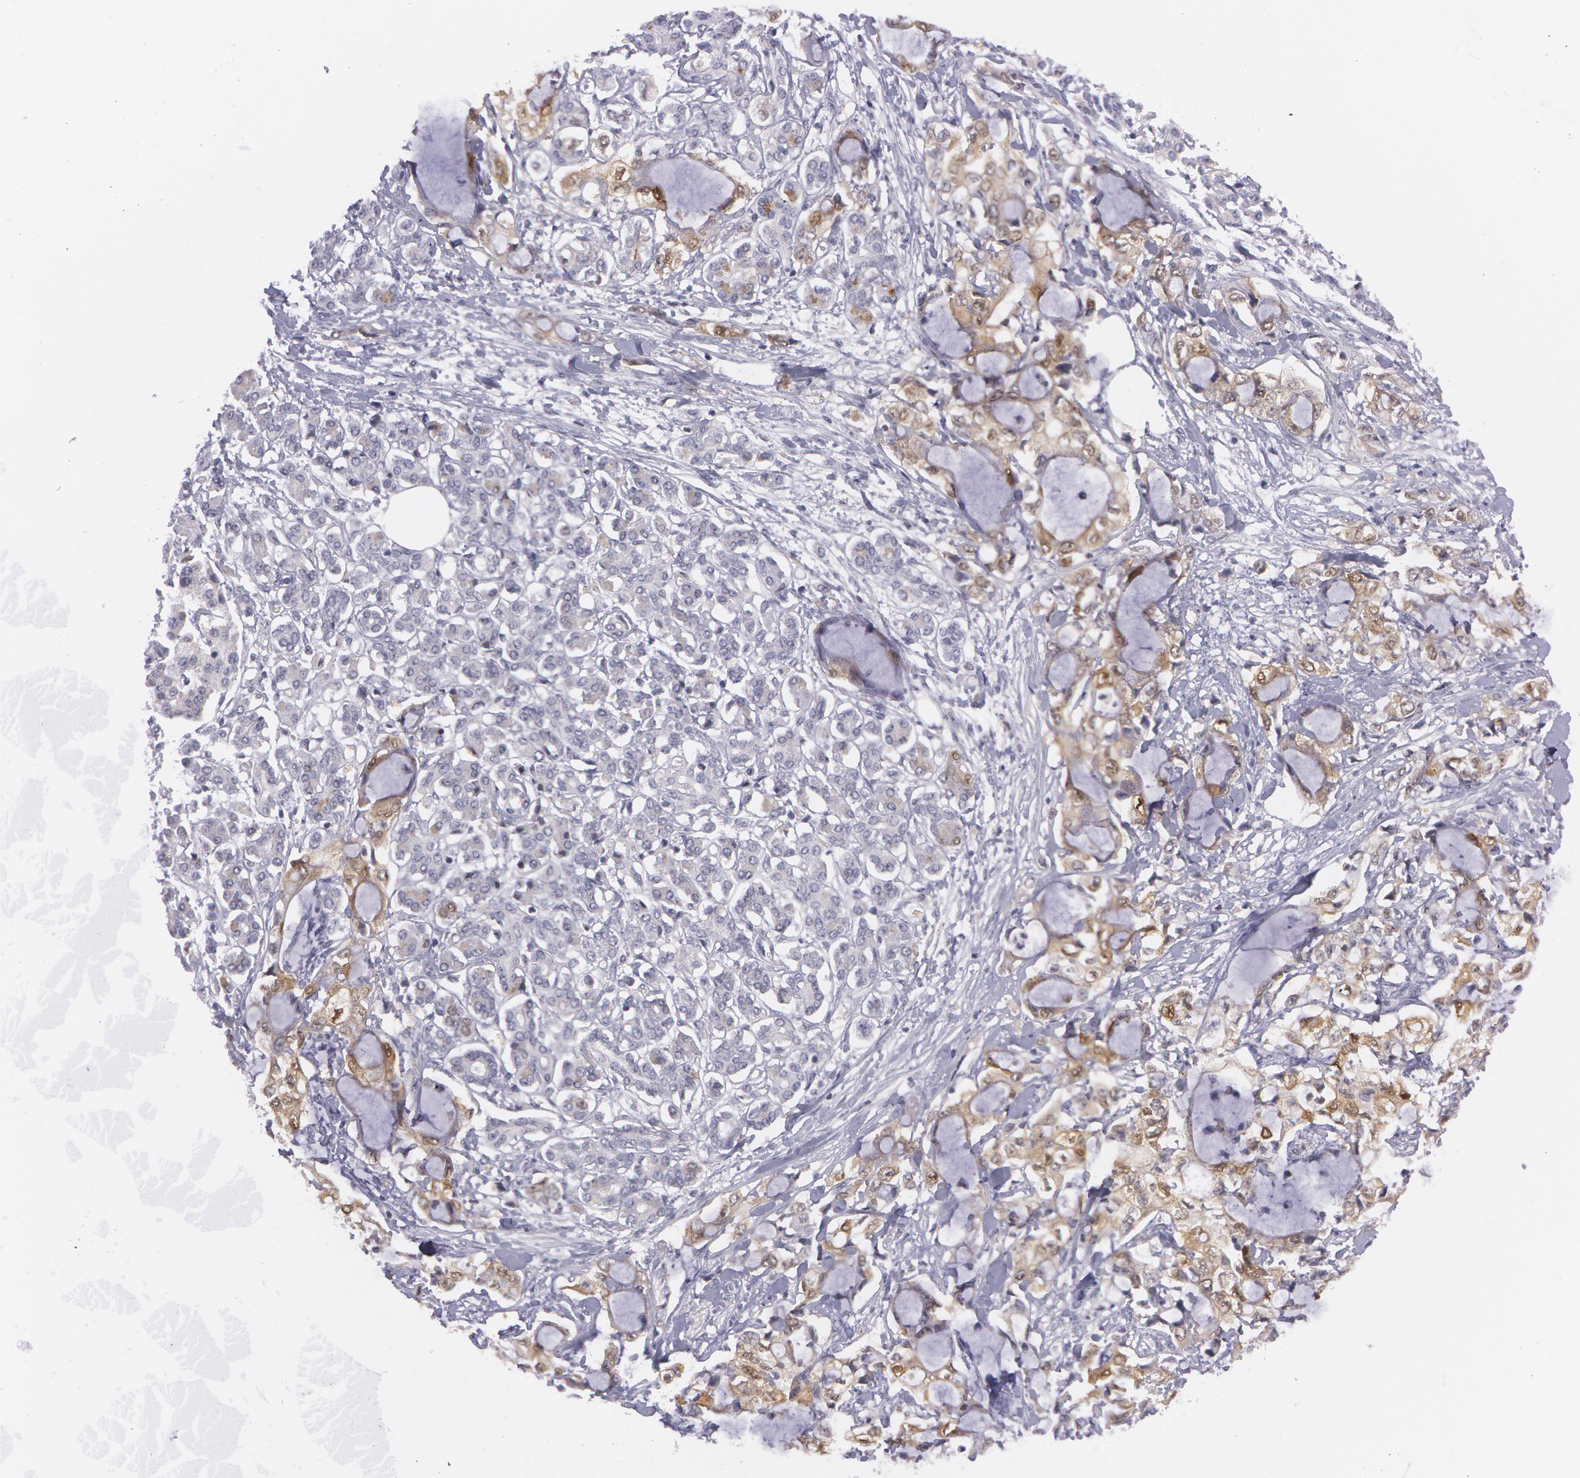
{"staining": {"intensity": "weak", "quantity": "<25%", "location": "cytoplasmic/membranous"}, "tissue": "pancreatic cancer", "cell_type": "Tumor cells", "image_type": "cancer", "snomed": [{"axis": "morphology", "description": "Adenocarcinoma, NOS"}, {"axis": "topography", "description": "Pancreas"}], "caption": "A micrograph of human pancreatic adenocarcinoma is negative for staining in tumor cells.", "gene": "IL1RN", "patient": {"sex": "female", "age": 70}}